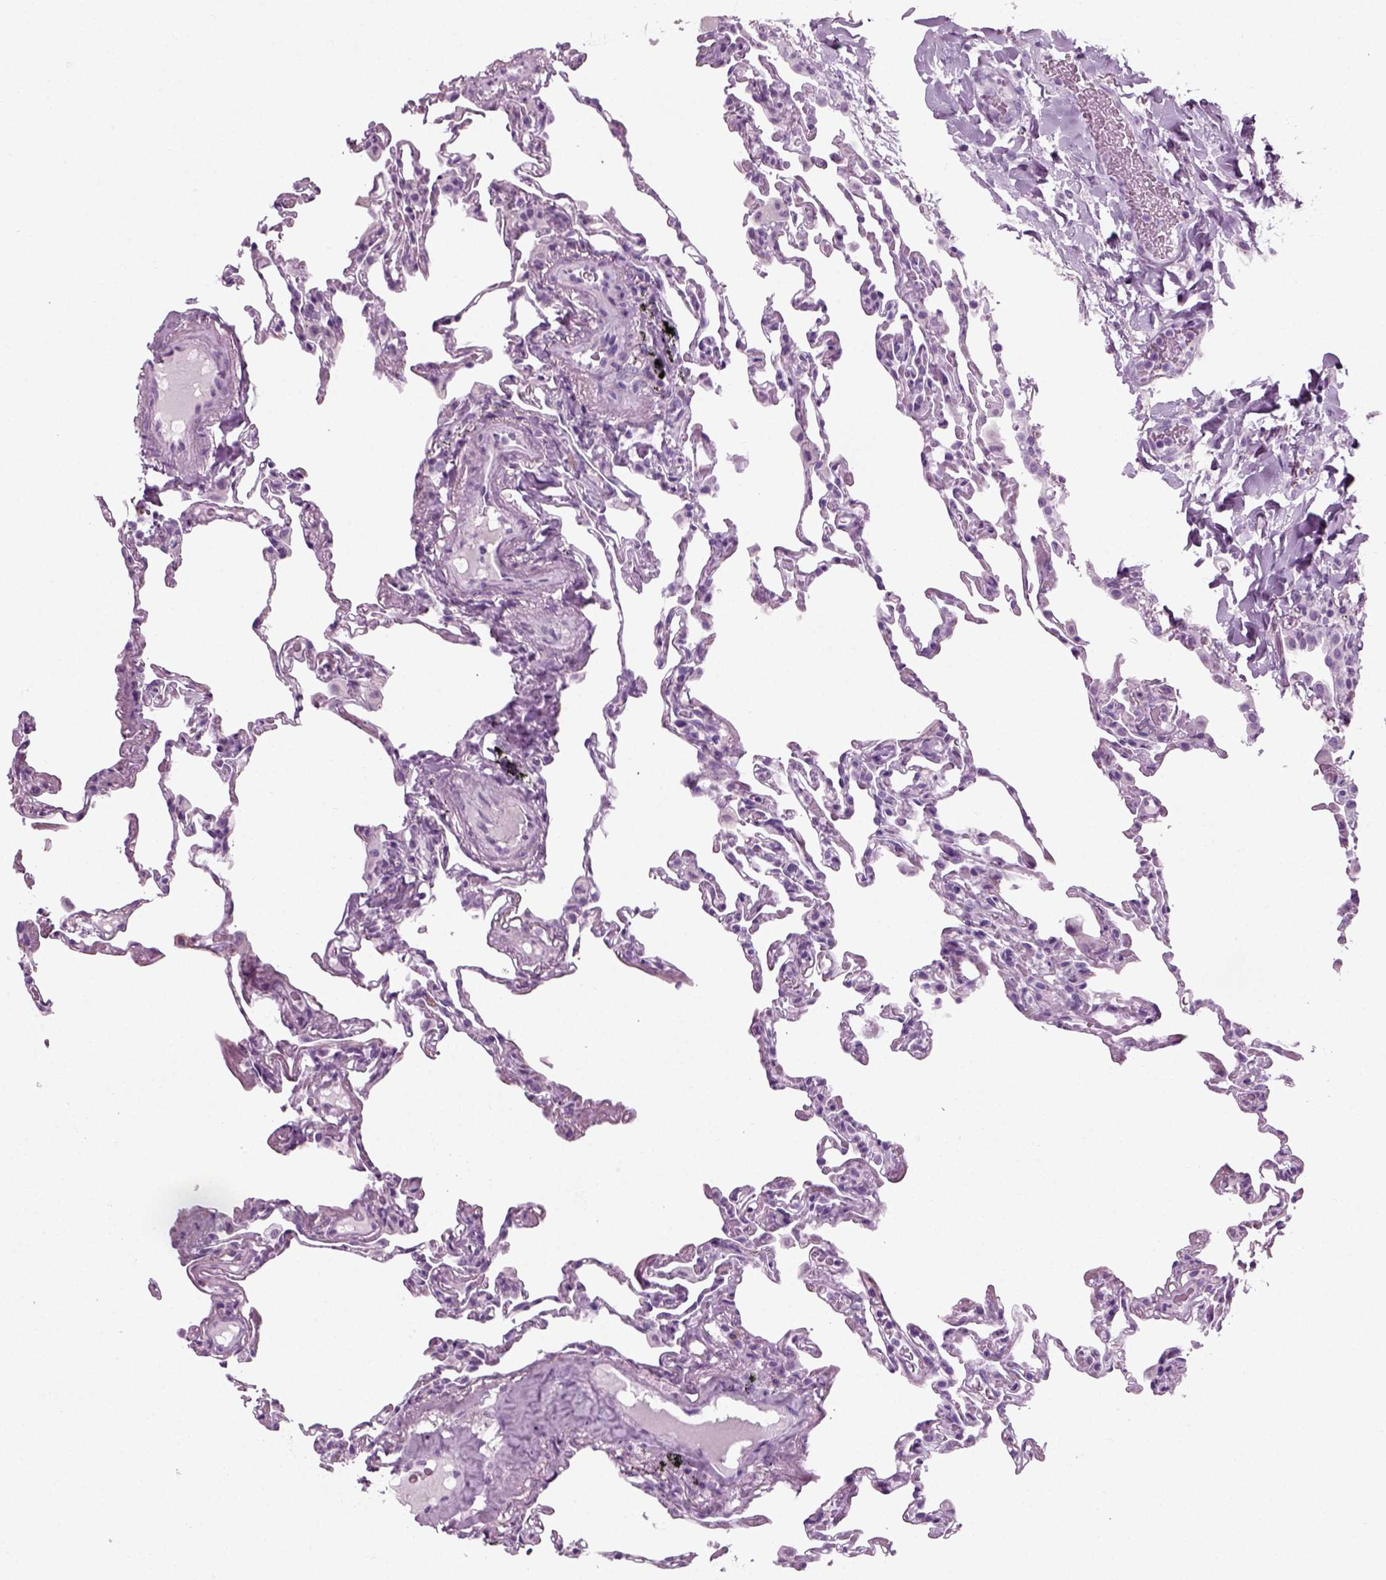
{"staining": {"intensity": "negative", "quantity": "none", "location": "none"}, "tissue": "lung", "cell_type": "Alveolar cells", "image_type": "normal", "snomed": [{"axis": "morphology", "description": "Normal tissue, NOS"}, {"axis": "topography", "description": "Lung"}], "caption": "Protein analysis of unremarkable lung shows no significant positivity in alveolar cells.", "gene": "PRLH", "patient": {"sex": "female", "age": 57}}